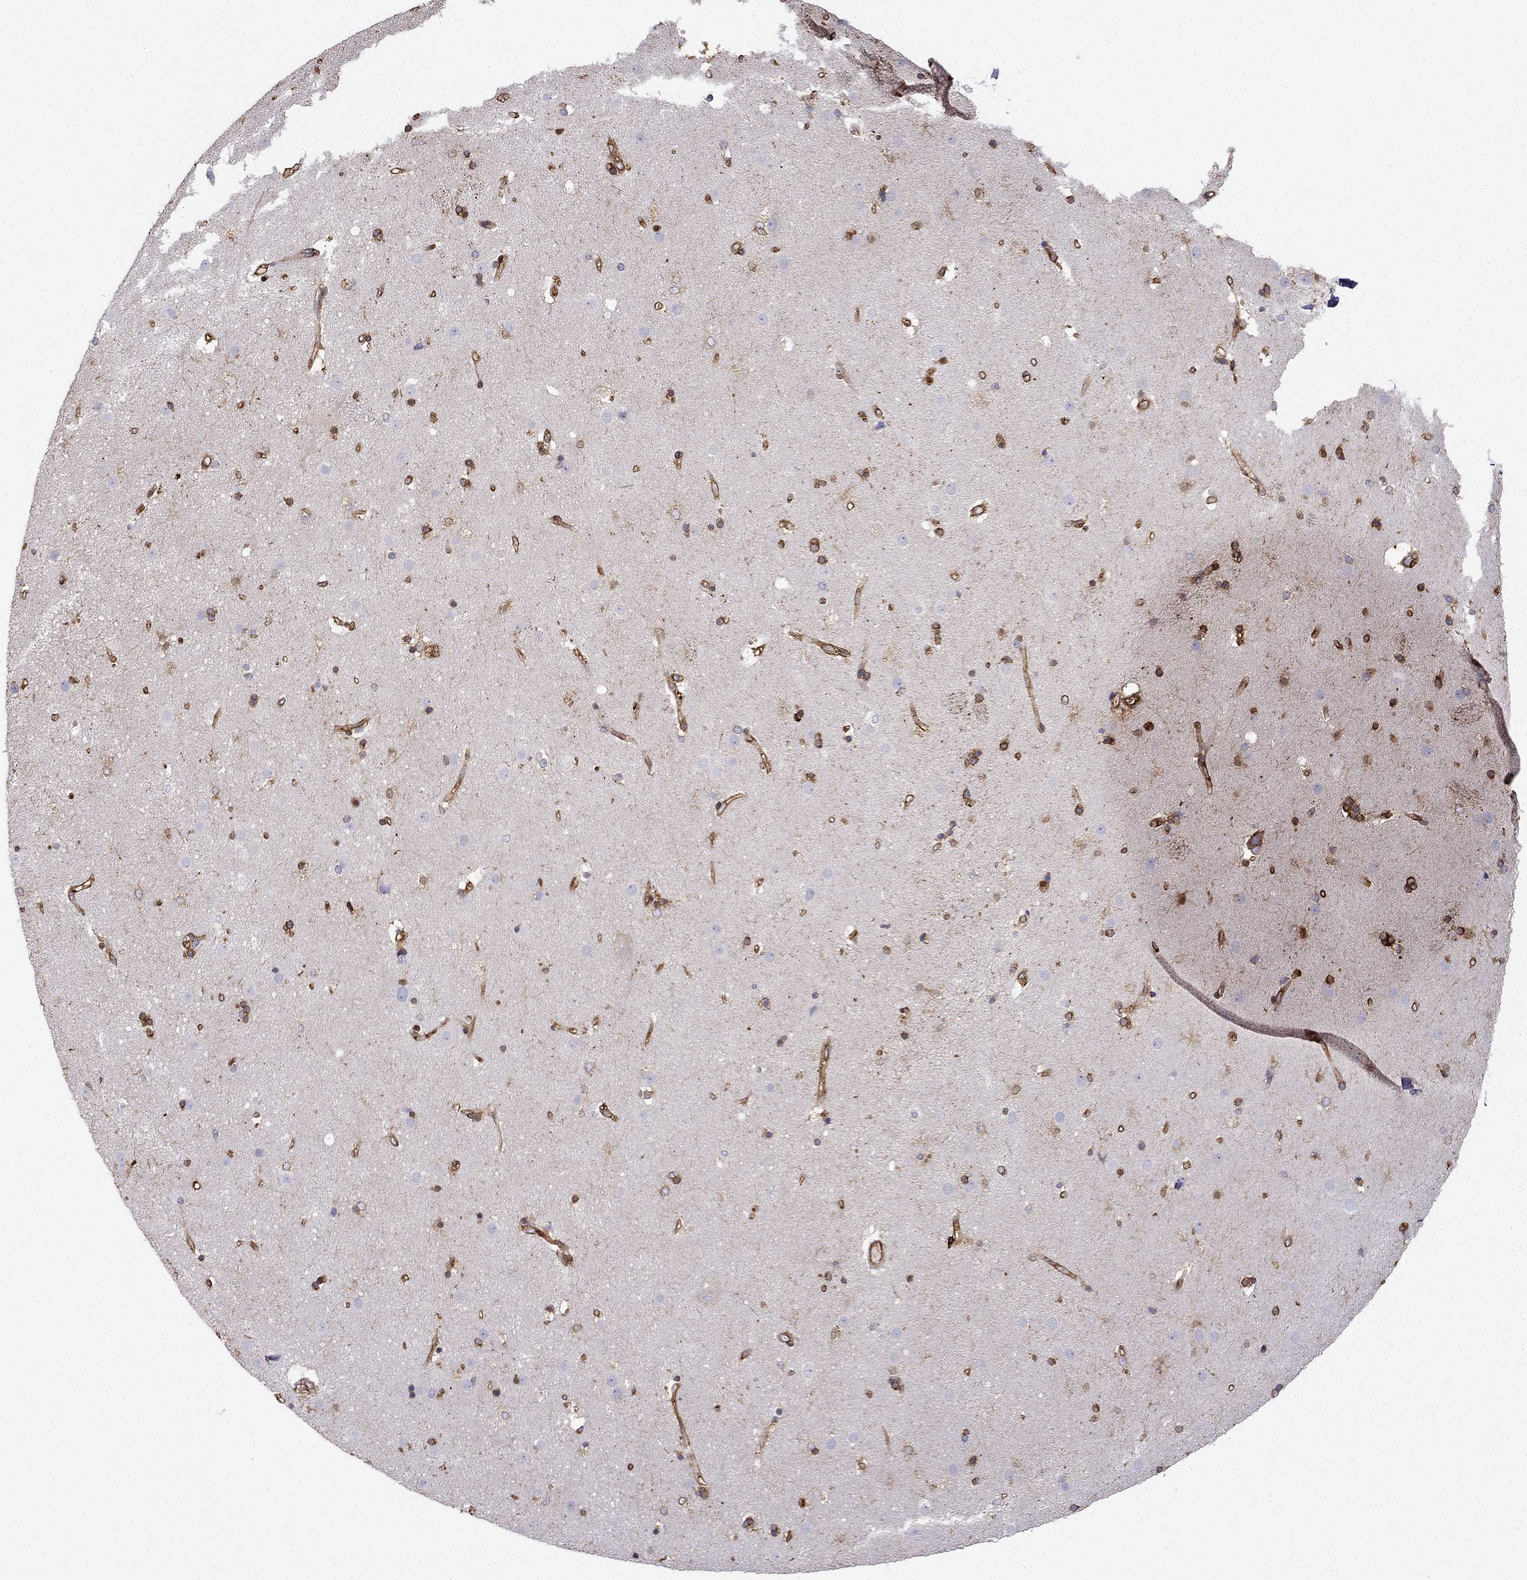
{"staining": {"intensity": "strong", "quantity": "25%-75%", "location": "cytoplasmic/membranous"}, "tissue": "caudate", "cell_type": "Glial cells", "image_type": "normal", "snomed": [{"axis": "morphology", "description": "Normal tissue, NOS"}, {"axis": "topography", "description": "Lateral ventricle wall"}], "caption": "The immunohistochemical stain labels strong cytoplasmic/membranous positivity in glial cells of unremarkable caudate. (Brightfield microscopy of DAB IHC at high magnification).", "gene": "MAP4", "patient": {"sex": "female", "age": 71}}